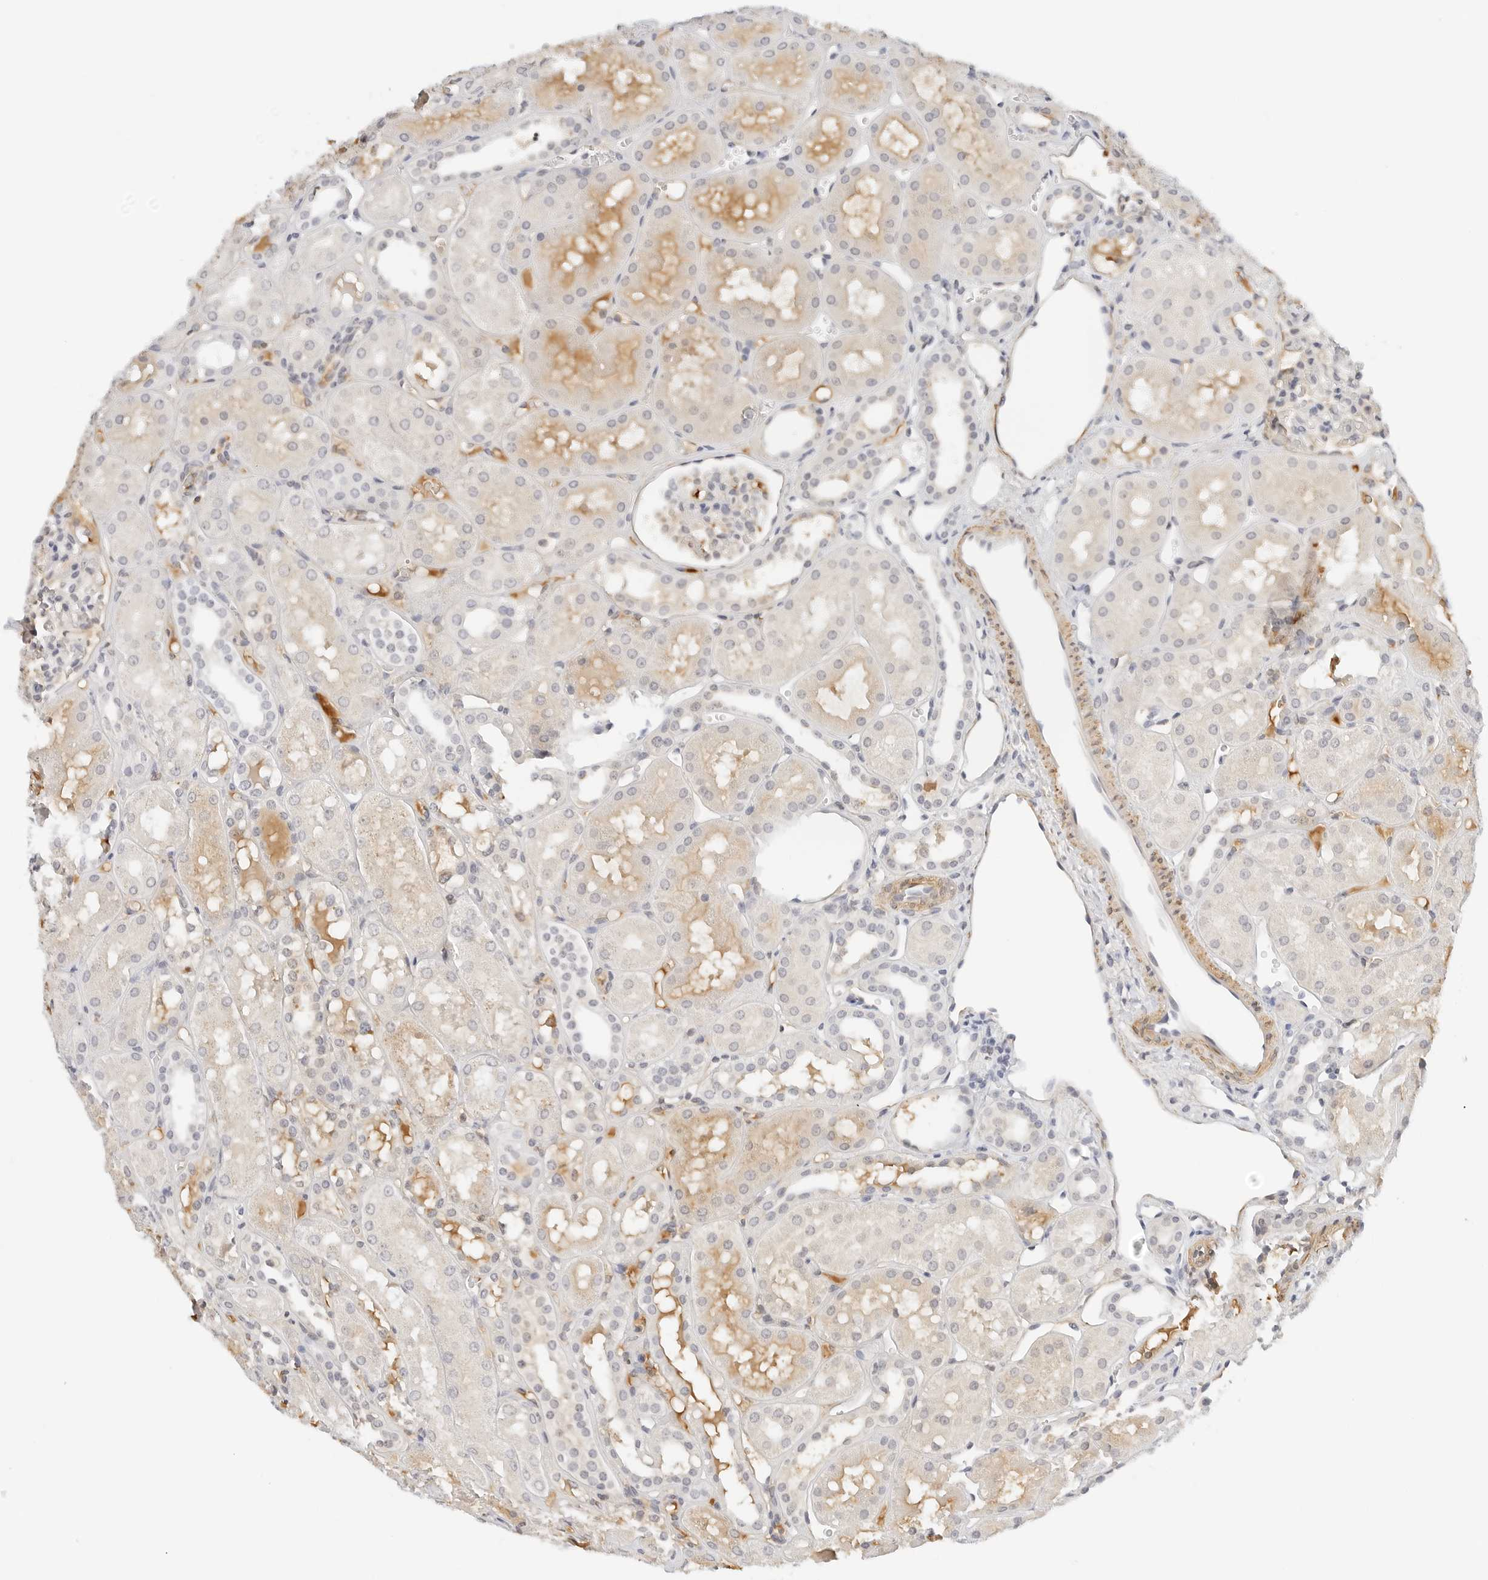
{"staining": {"intensity": "negative", "quantity": "none", "location": "none"}, "tissue": "kidney", "cell_type": "Cells in glomeruli", "image_type": "normal", "snomed": [{"axis": "morphology", "description": "Normal tissue, NOS"}, {"axis": "topography", "description": "Kidney"}], "caption": "This is an immunohistochemistry image of benign kidney. There is no expression in cells in glomeruli.", "gene": "PKDCC", "patient": {"sex": "male", "age": 16}}